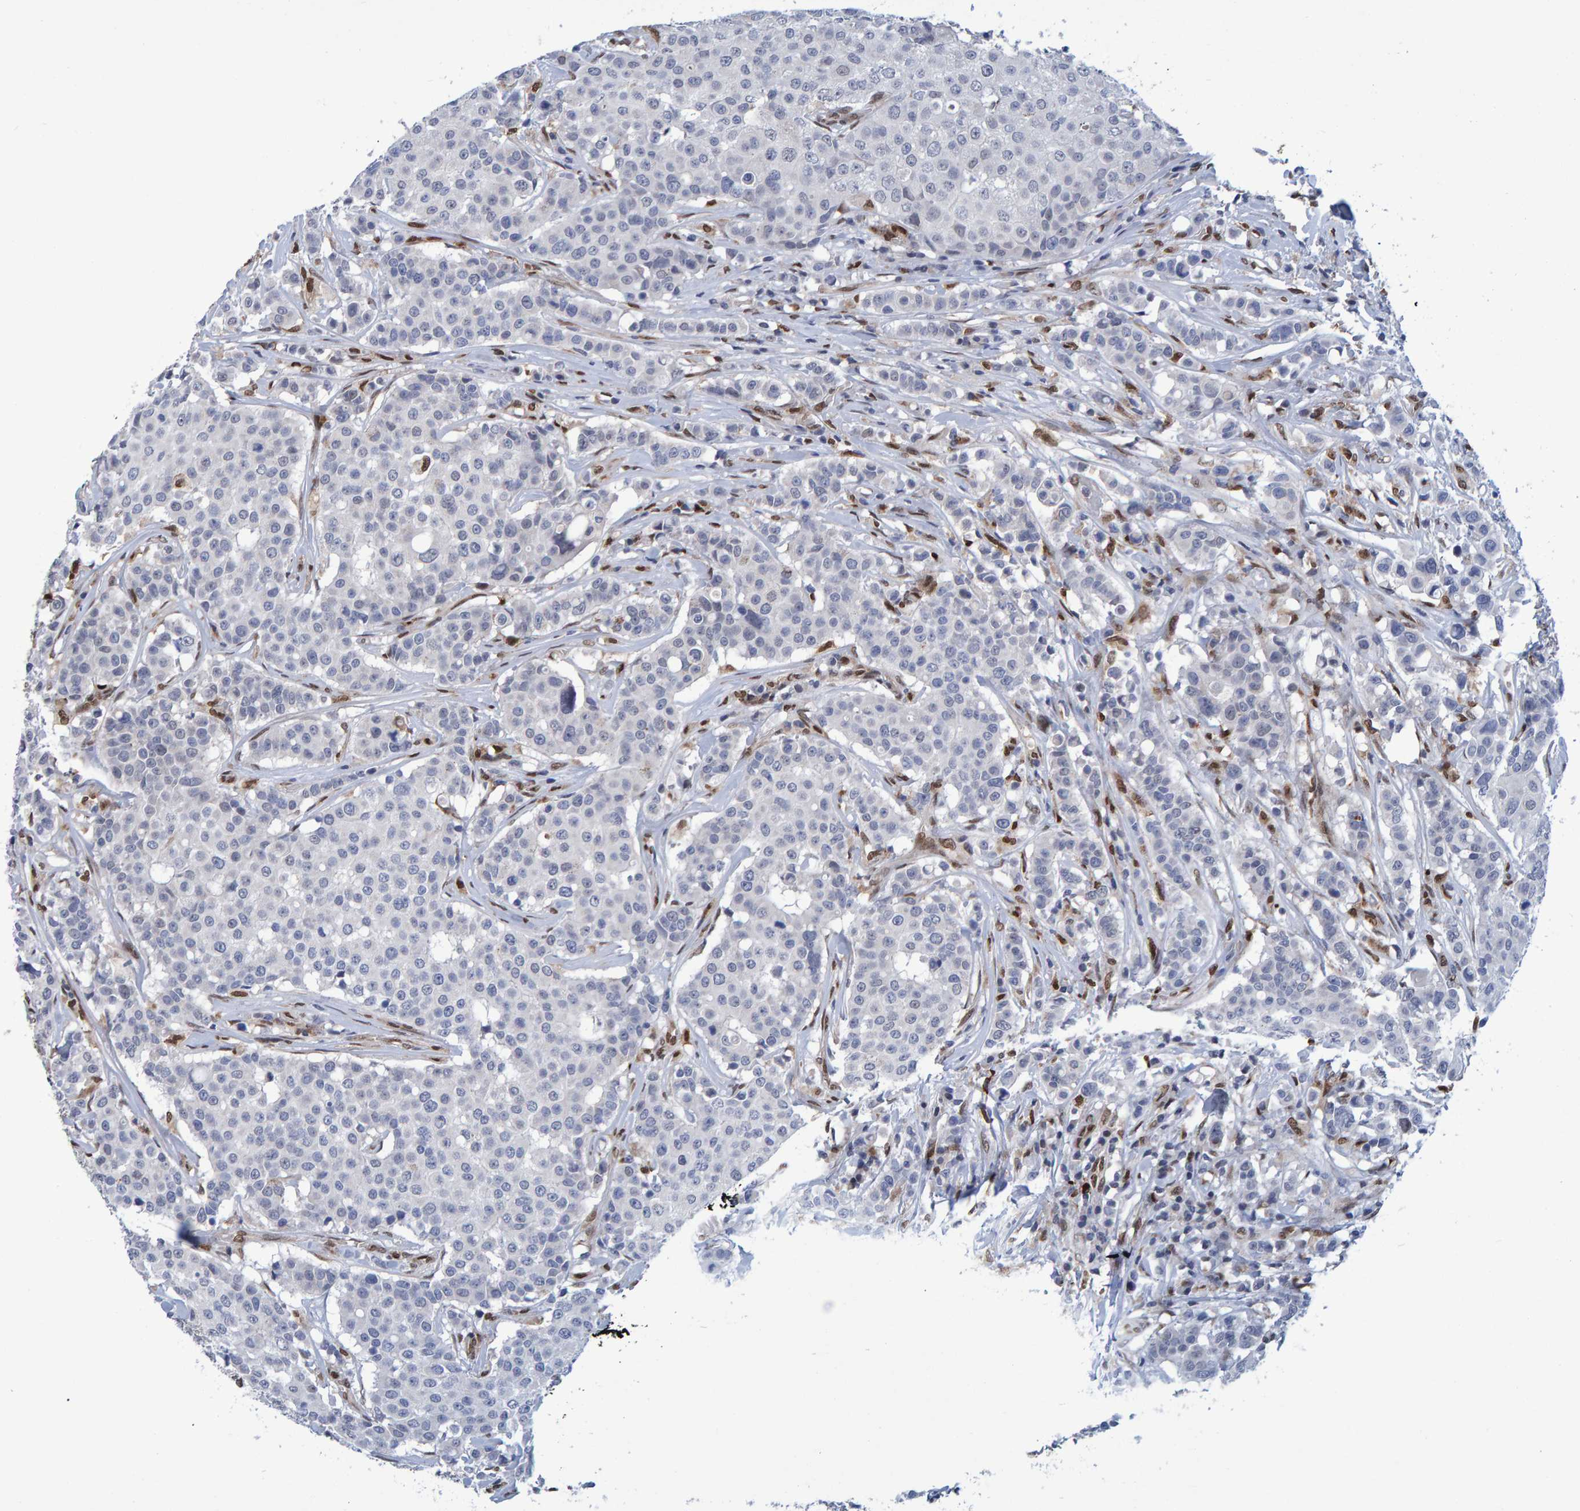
{"staining": {"intensity": "negative", "quantity": "none", "location": "none"}, "tissue": "breast cancer", "cell_type": "Tumor cells", "image_type": "cancer", "snomed": [{"axis": "morphology", "description": "Duct carcinoma"}, {"axis": "topography", "description": "Breast"}], "caption": "A histopathology image of human breast cancer (intraductal carcinoma) is negative for staining in tumor cells.", "gene": "QKI", "patient": {"sex": "female", "age": 27}}